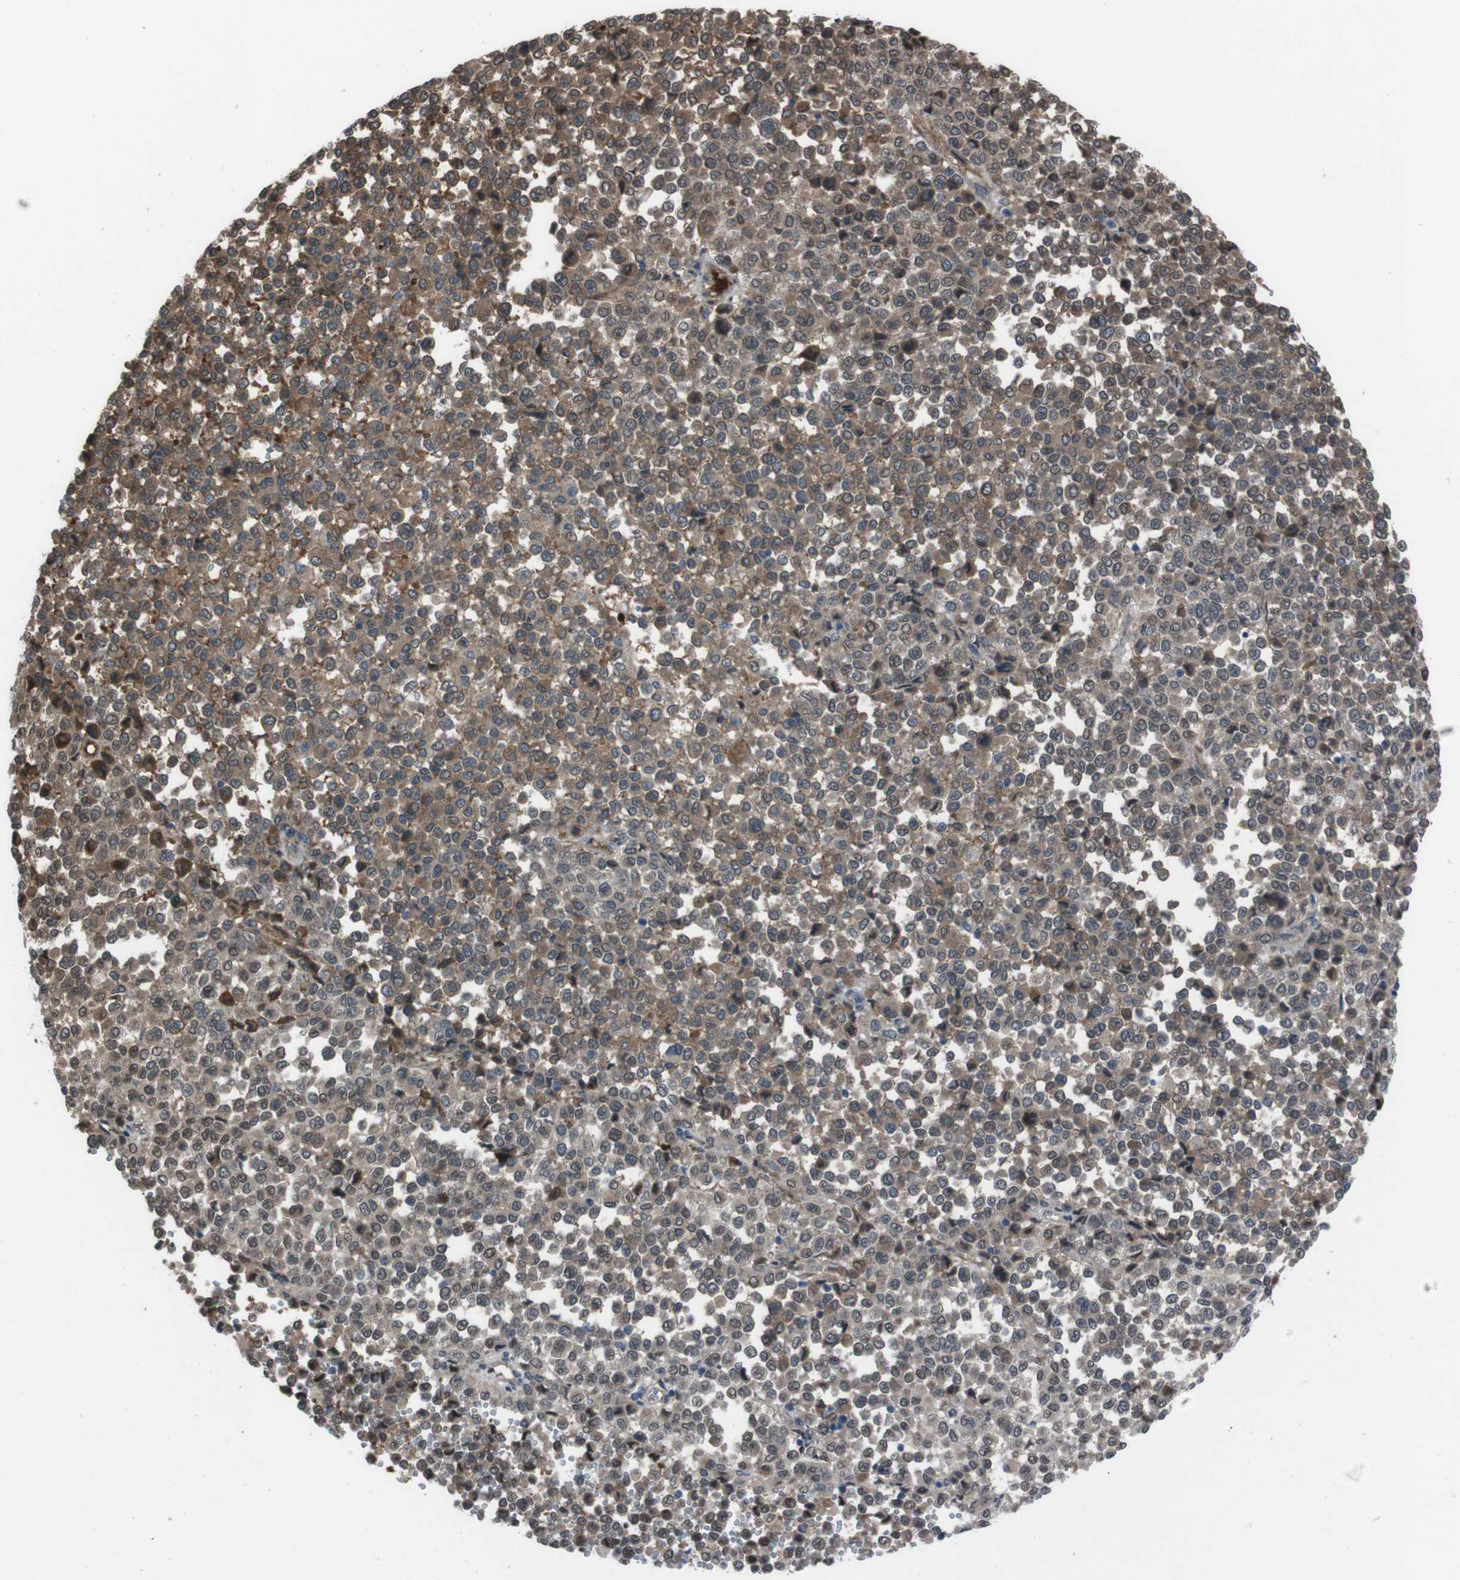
{"staining": {"intensity": "moderate", "quantity": ">75%", "location": "cytoplasmic/membranous,nuclear"}, "tissue": "melanoma", "cell_type": "Tumor cells", "image_type": "cancer", "snomed": [{"axis": "morphology", "description": "Malignant melanoma, Metastatic site"}, {"axis": "topography", "description": "Pancreas"}], "caption": "Tumor cells demonstrate medium levels of moderate cytoplasmic/membranous and nuclear staining in approximately >75% of cells in malignant melanoma (metastatic site).", "gene": "SS18L1", "patient": {"sex": "female", "age": 30}}